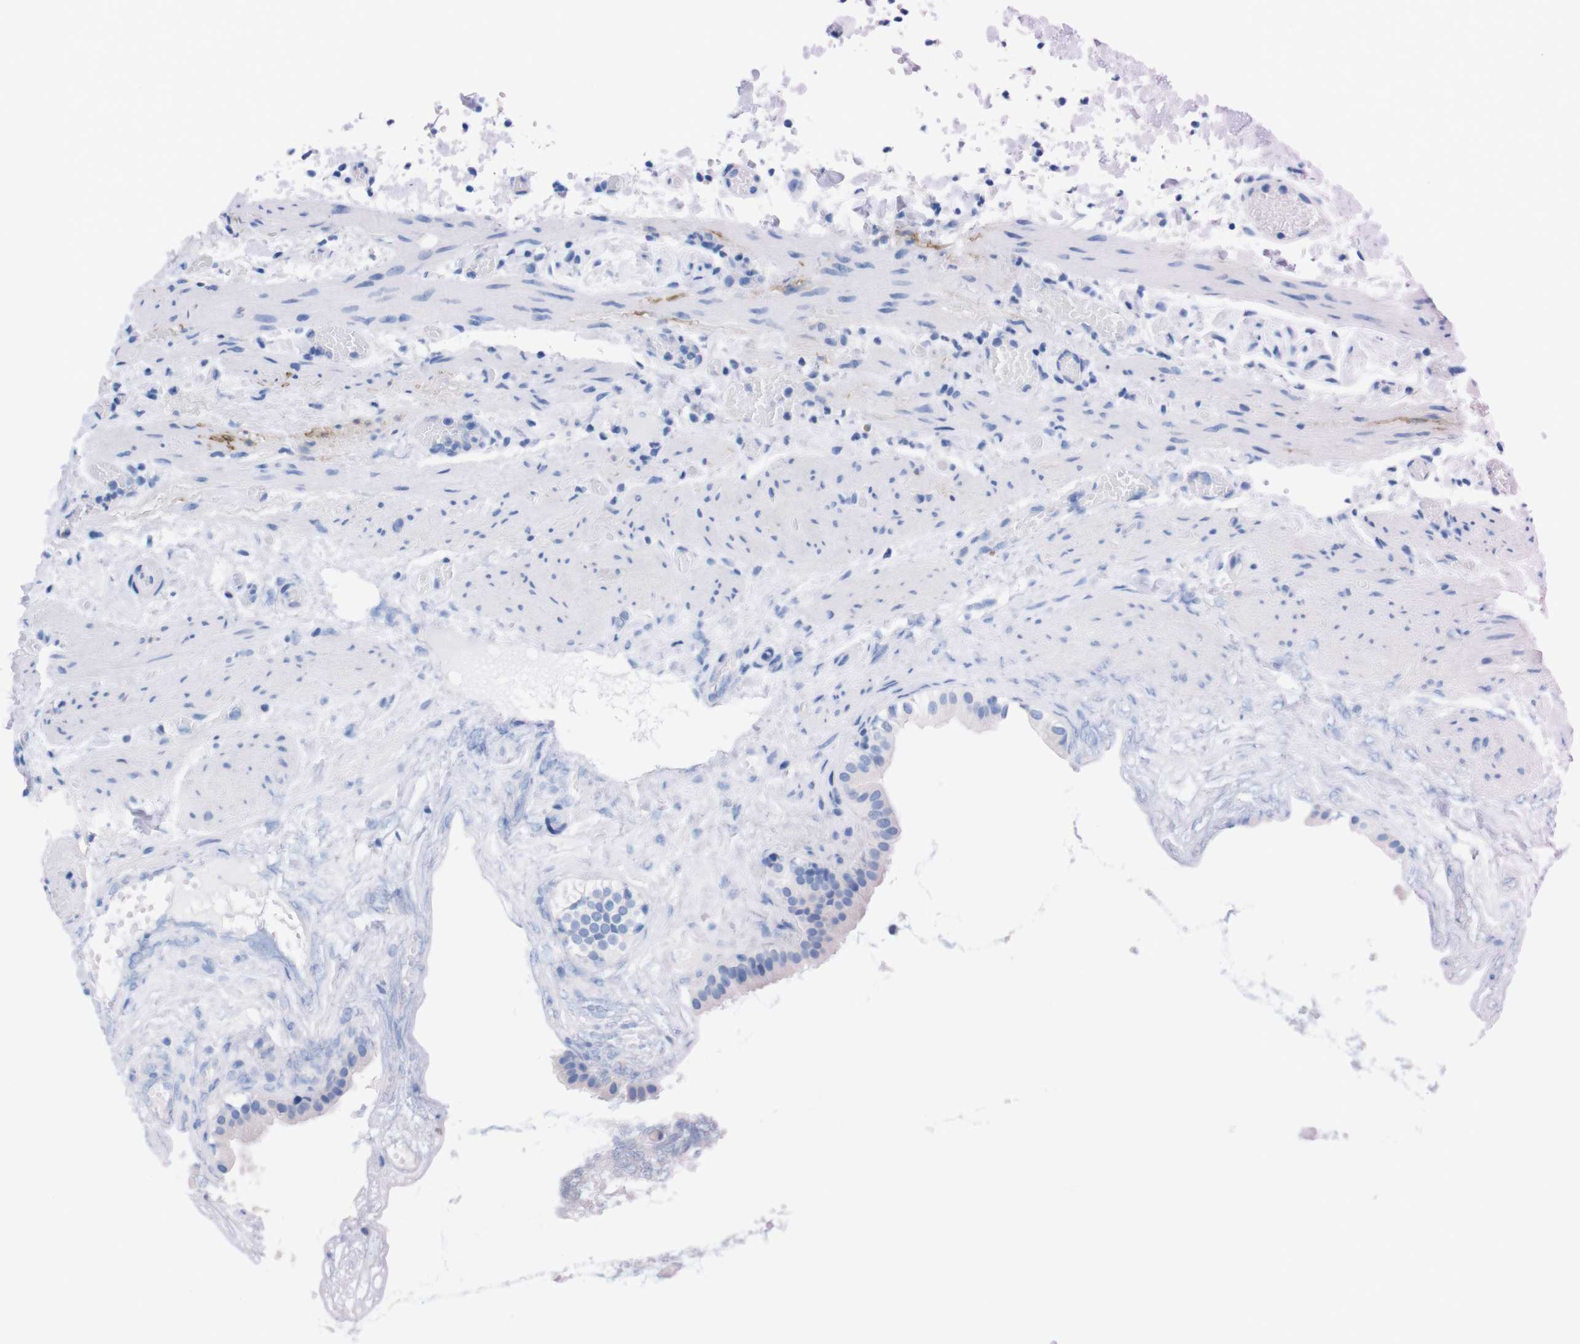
{"staining": {"intensity": "negative", "quantity": "none", "location": "none"}, "tissue": "gallbladder", "cell_type": "Glandular cells", "image_type": "normal", "snomed": [{"axis": "morphology", "description": "Normal tissue, NOS"}, {"axis": "topography", "description": "Gallbladder"}], "caption": "This micrograph is of benign gallbladder stained with immunohistochemistry (IHC) to label a protein in brown with the nuclei are counter-stained blue. There is no expression in glandular cells. The staining was performed using DAB (3,3'-diaminobenzidine) to visualize the protein expression in brown, while the nuclei were stained in blue with hematoxylin (Magnification: 20x).", "gene": "TMEM243", "patient": {"sex": "female", "age": 26}}